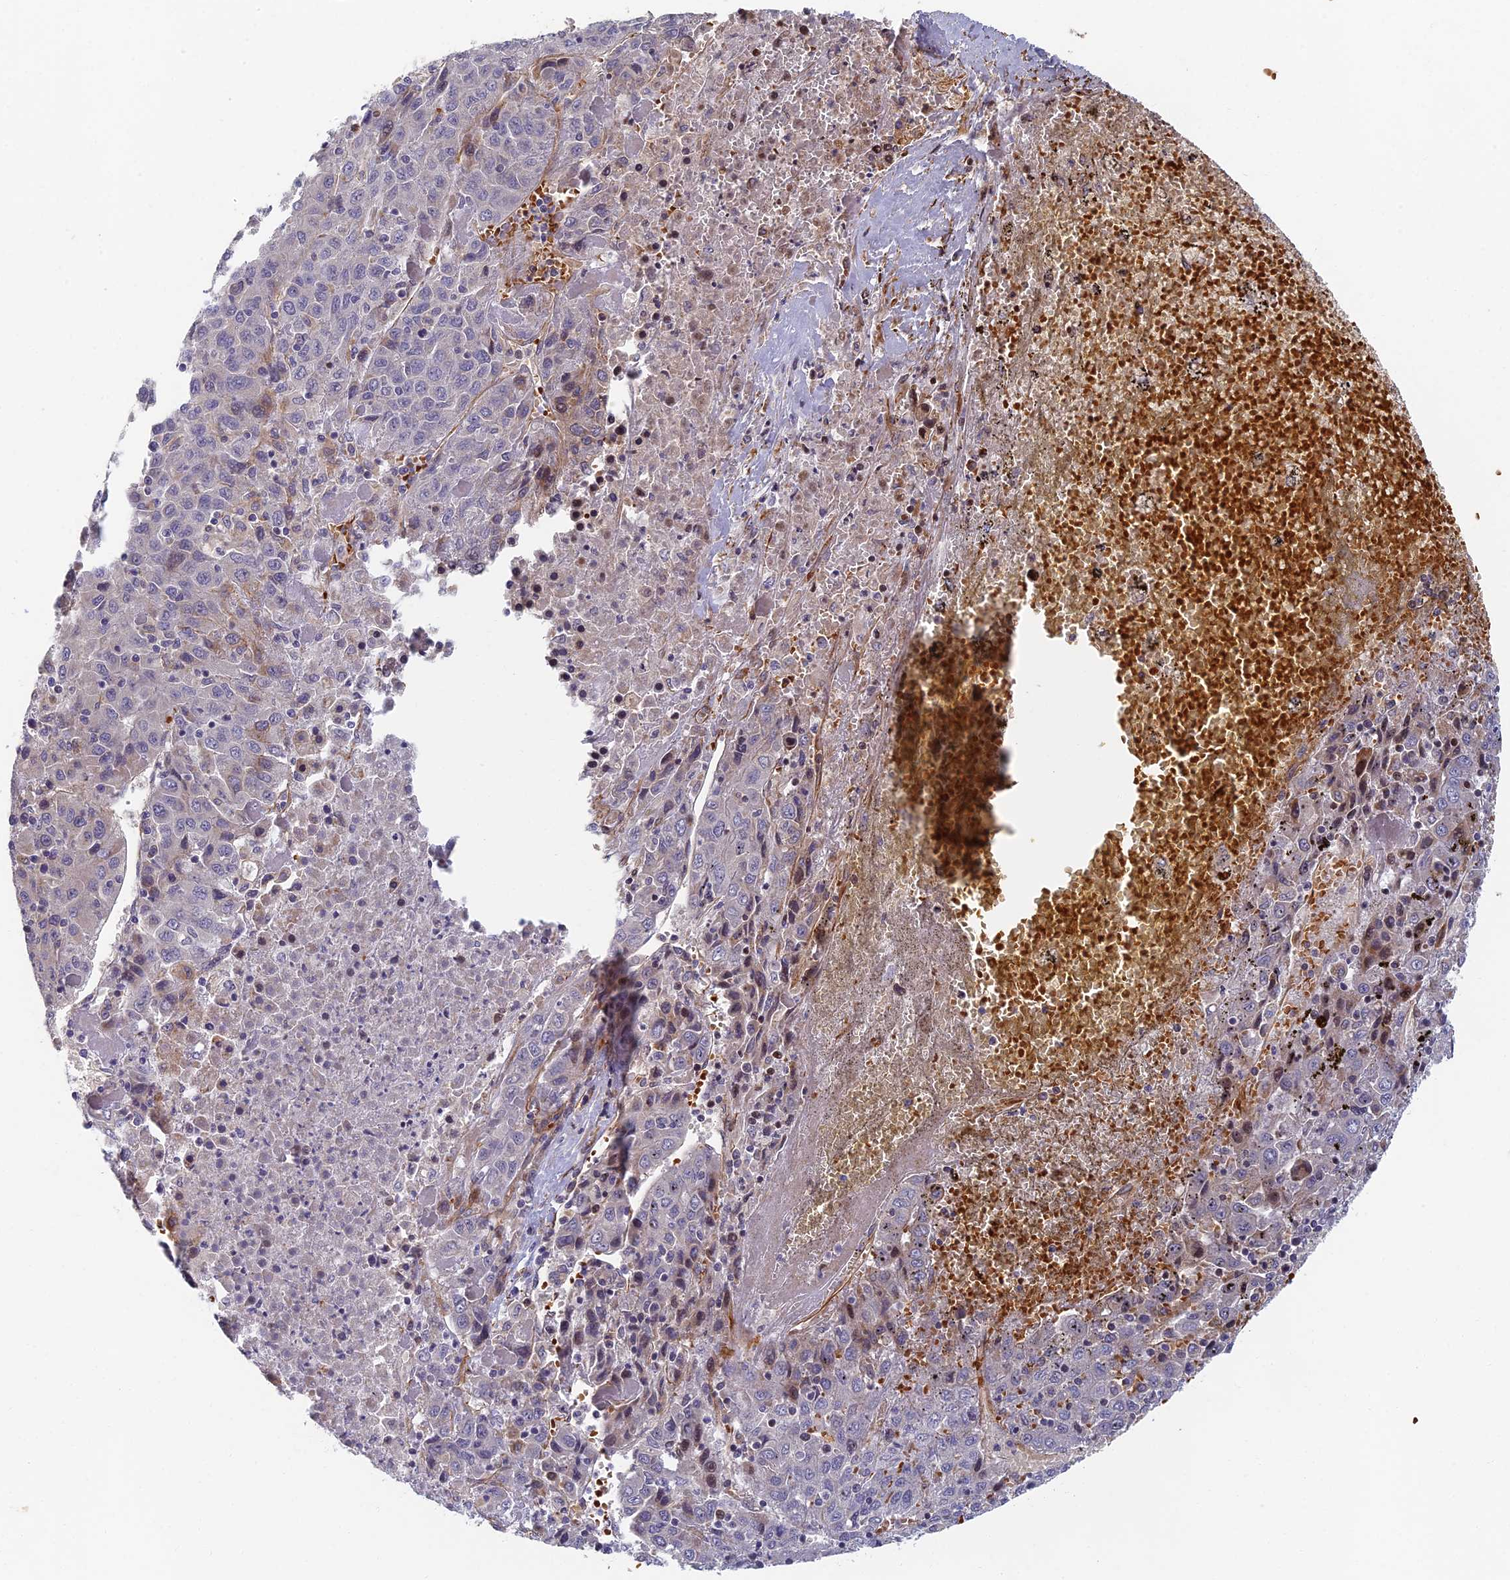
{"staining": {"intensity": "negative", "quantity": "none", "location": "none"}, "tissue": "liver cancer", "cell_type": "Tumor cells", "image_type": "cancer", "snomed": [{"axis": "morphology", "description": "Carcinoma, Hepatocellular, NOS"}, {"axis": "topography", "description": "Liver"}], "caption": "DAB immunohistochemical staining of human liver cancer exhibits no significant positivity in tumor cells.", "gene": "ABCB10", "patient": {"sex": "female", "age": 53}}